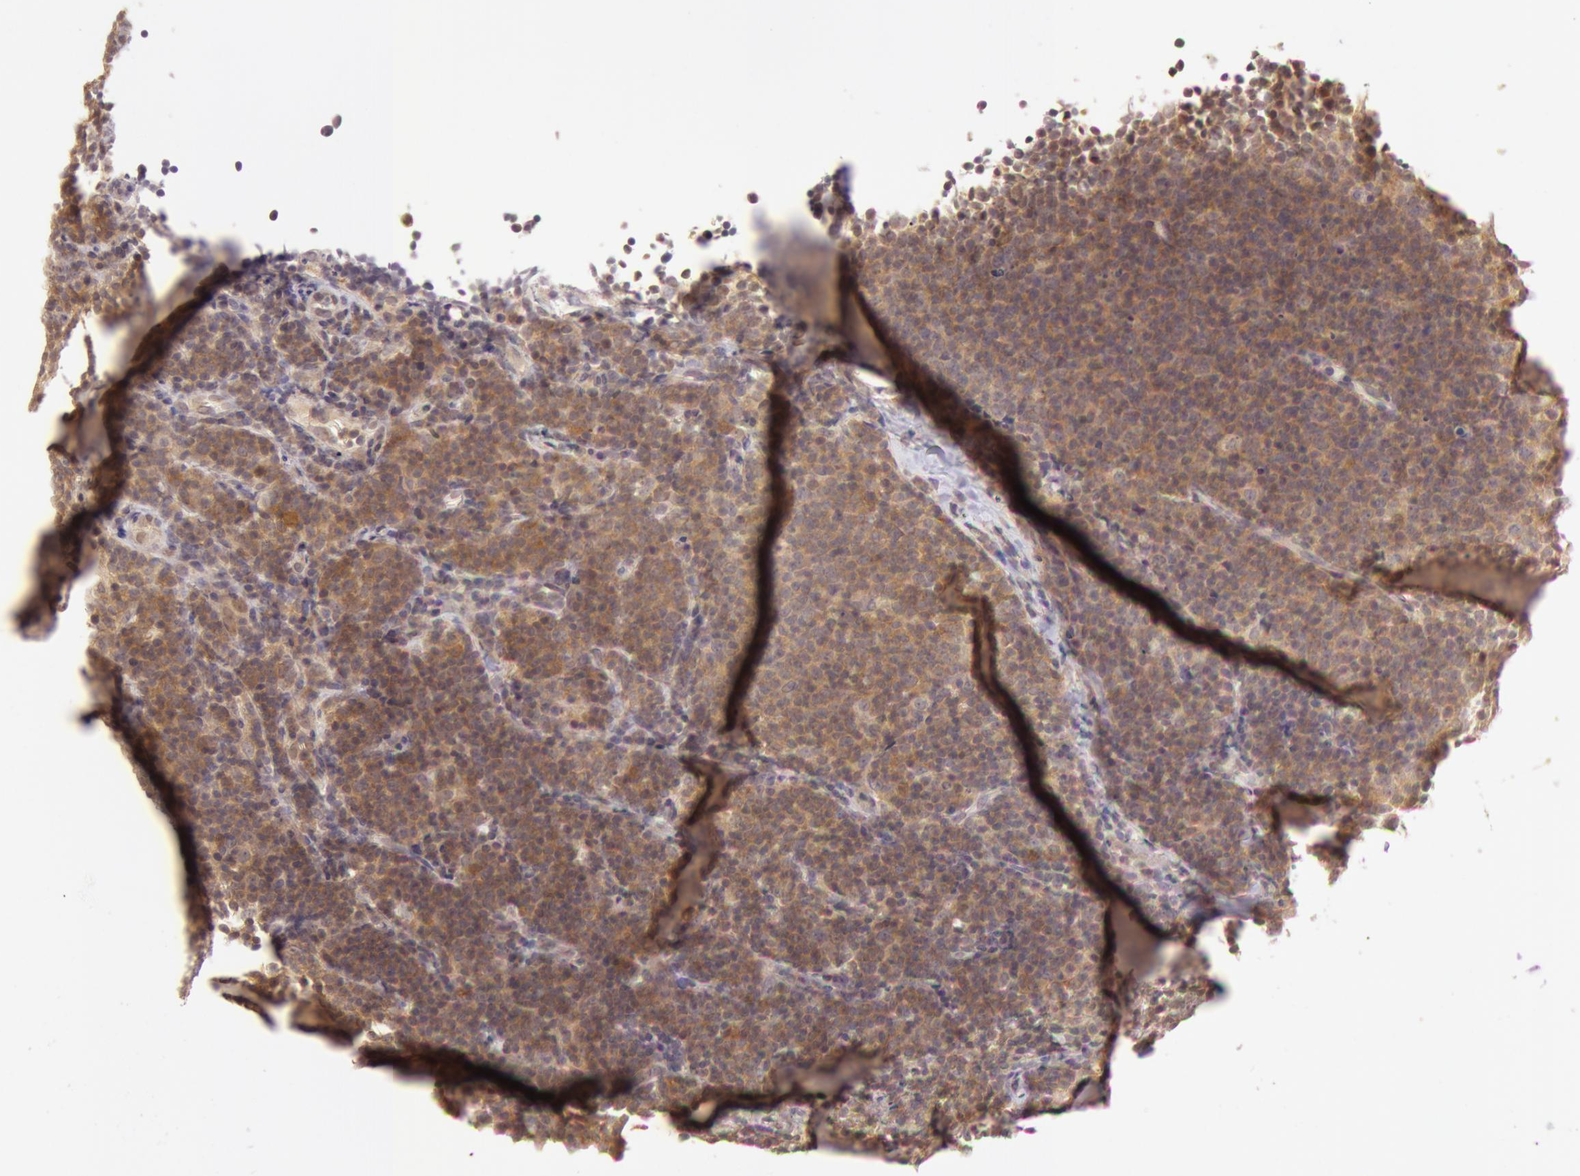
{"staining": {"intensity": "moderate", "quantity": ">75%", "location": "cytoplasmic/membranous"}, "tissue": "lymphoma", "cell_type": "Tumor cells", "image_type": "cancer", "snomed": [{"axis": "morphology", "description": "Malignant lymphoma, non-Hodgkin's type, Low grade"}, {"axis": "topography", "description": "Lymph node"}], "caption": "IHC of lymphoma demonstrates medium levels of moderate cytoplasmic/membranous staining in approximately >75% of tumor cells. (Stains: DAB (3,3'-diaminobenzidine) in brown, nuclei in blue, Microscopy: brightfield microscopy at high magnification).", "gene": "ATG2B", "patient": {"sex": "male", "age": 74}}